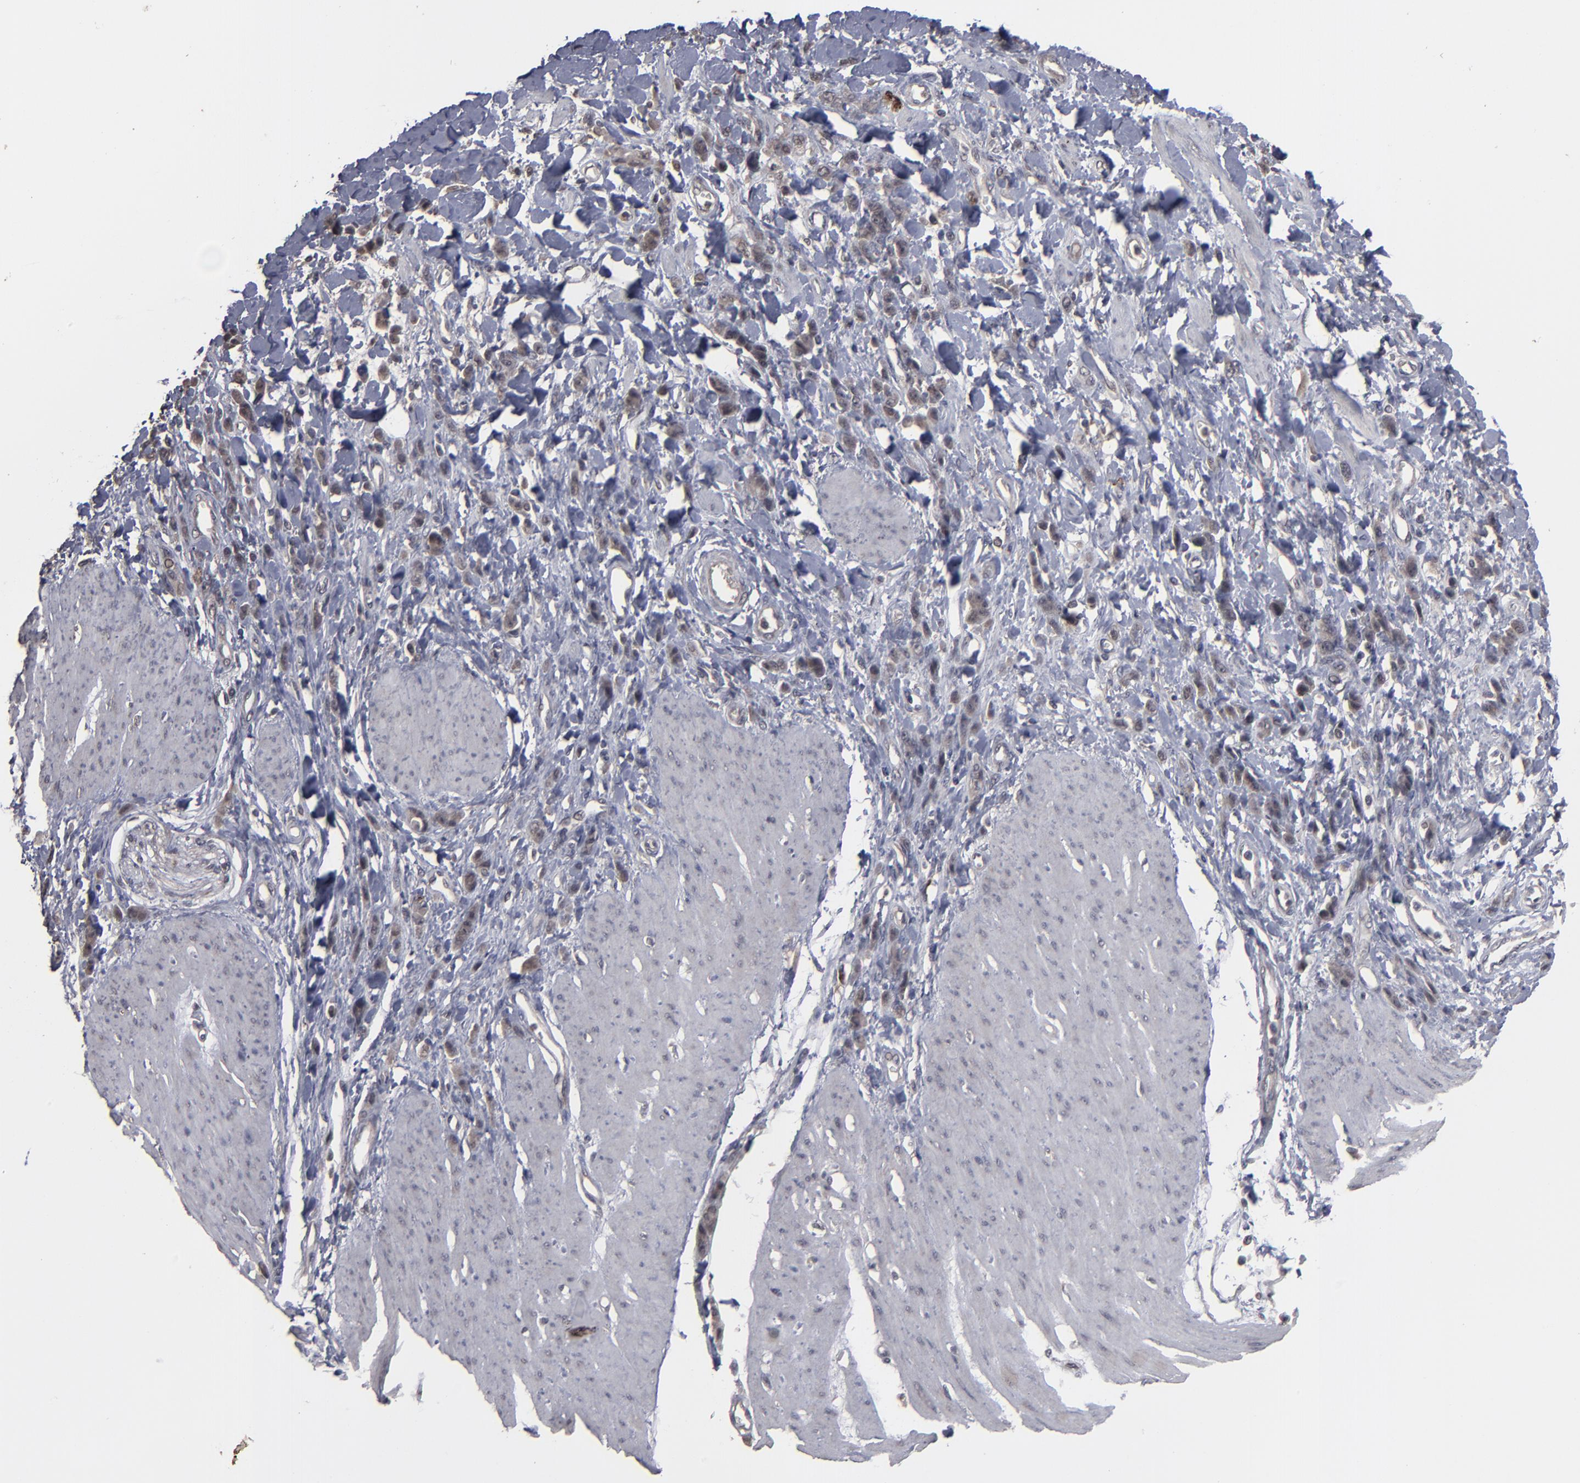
{"staining": {"intensity": "weak", "quantity": ">75%", "location": "cytoplasmic/membranous,nuclear"}, "tissue": "stomach cancer", "cell_type": "Tumor cells", "image_type": "cancer", "snomed": [{"axis": "morphology", "description": "Normal tissue, NOS"}, {"axis": "morphology", "description": "Adenocarcinoma, NOS"}, {"axis": "topography", "description": "Stomach"}], "caption": "Tumor cells demonstrate low levels of weak cytoplasmic/membranous and nuclear expression in approximately >75% of cells in stomach adenocarcinoma.", "gene": "SLC22A17", "patient": {"sex": "male", "age": 82}}